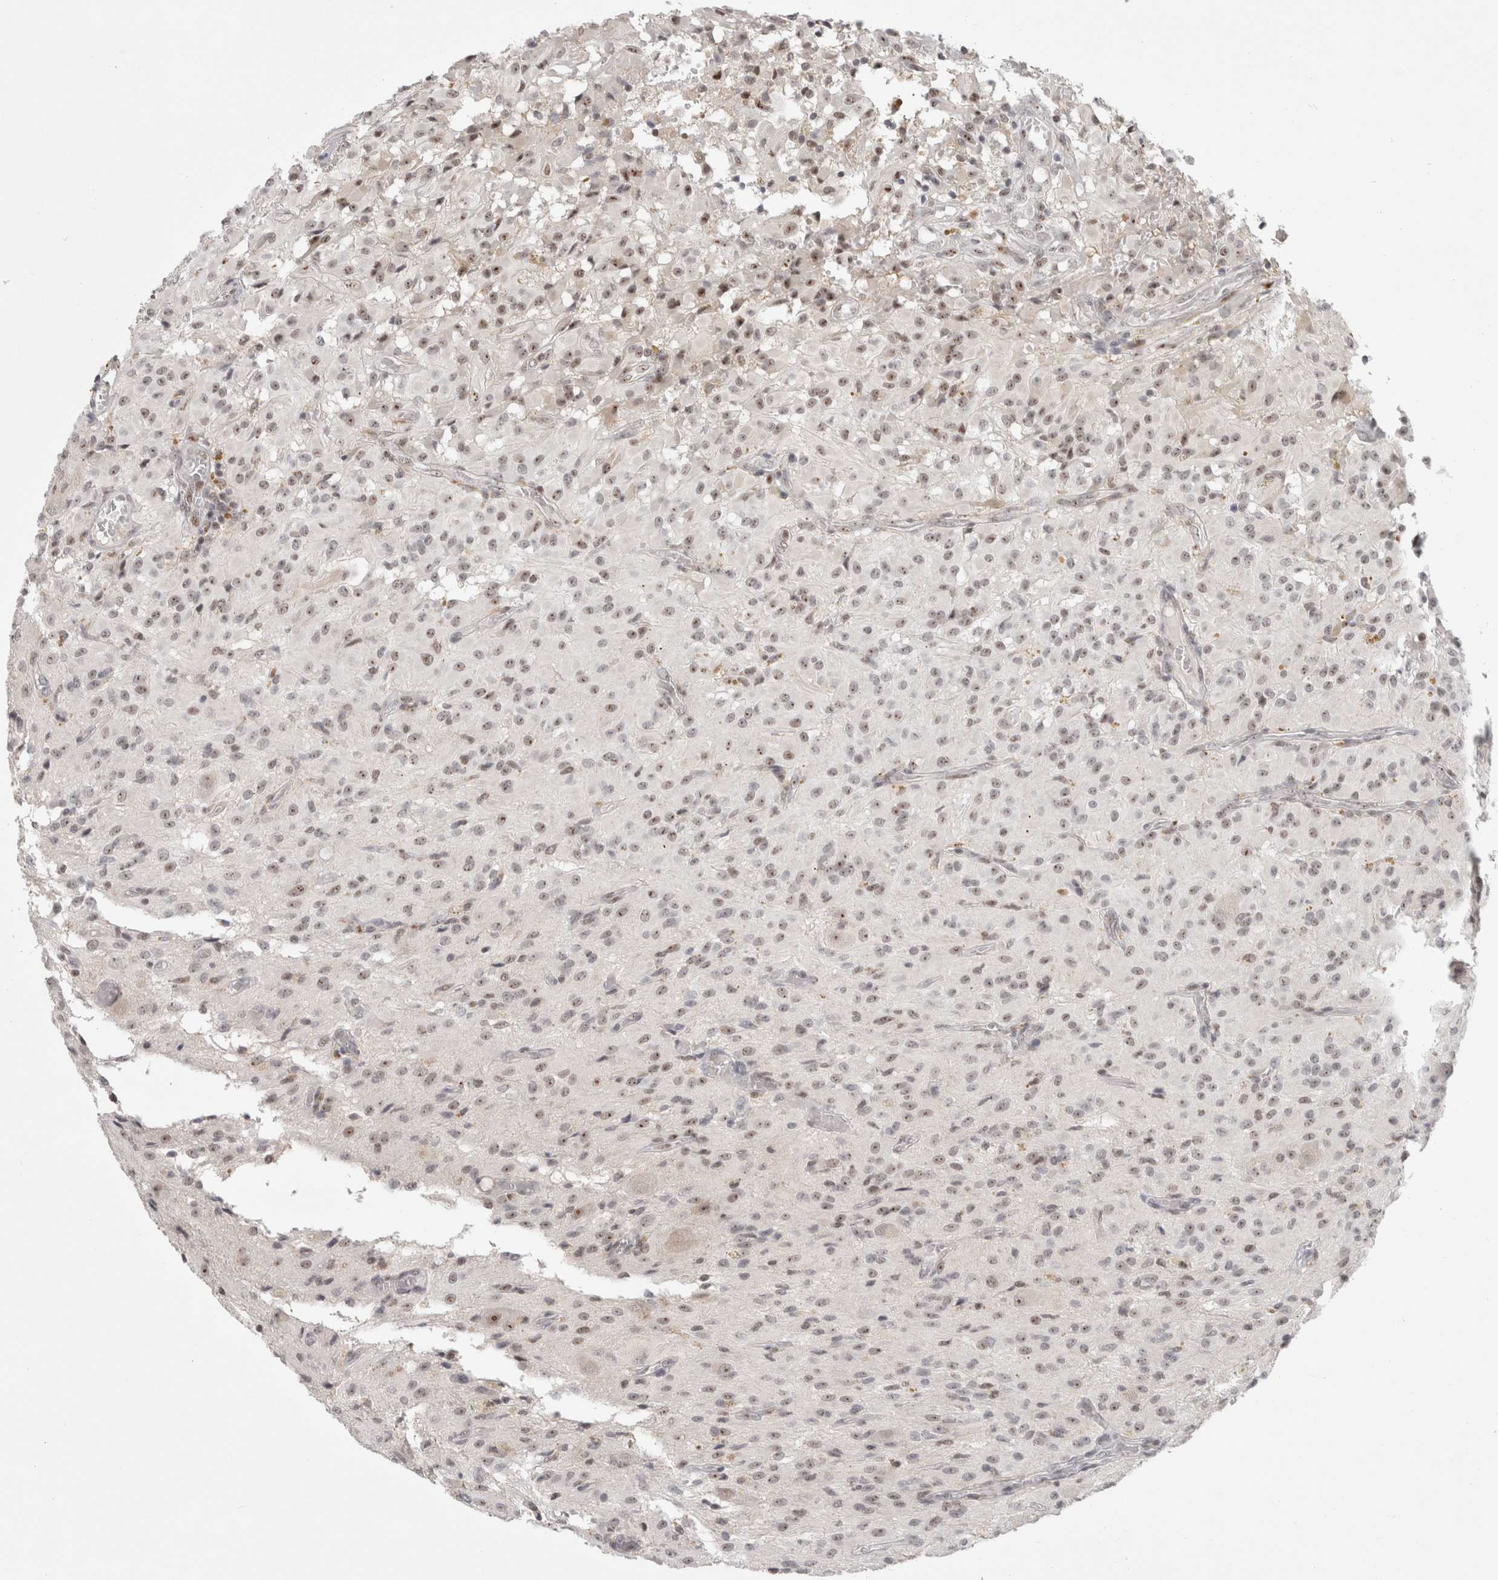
{"staining": {"intensity": "weak", "quantity": ">75%", "location": "nuclear"}, "tissue": "glioma", "cell_type": "Tumor cells", "image_type": "cancer", "snomed": [{"axis": "morphology", "description": "Glioma, malignant, High grade"}, {"axis": "topography", "description": "Brain"}], "caption": "Glioma stained with immunohistochemistry shows weak nuclear staining in approximately >75% of tumor cells.", "gene": "SENP6", "patient": {"sex": "female", "age": 59}}